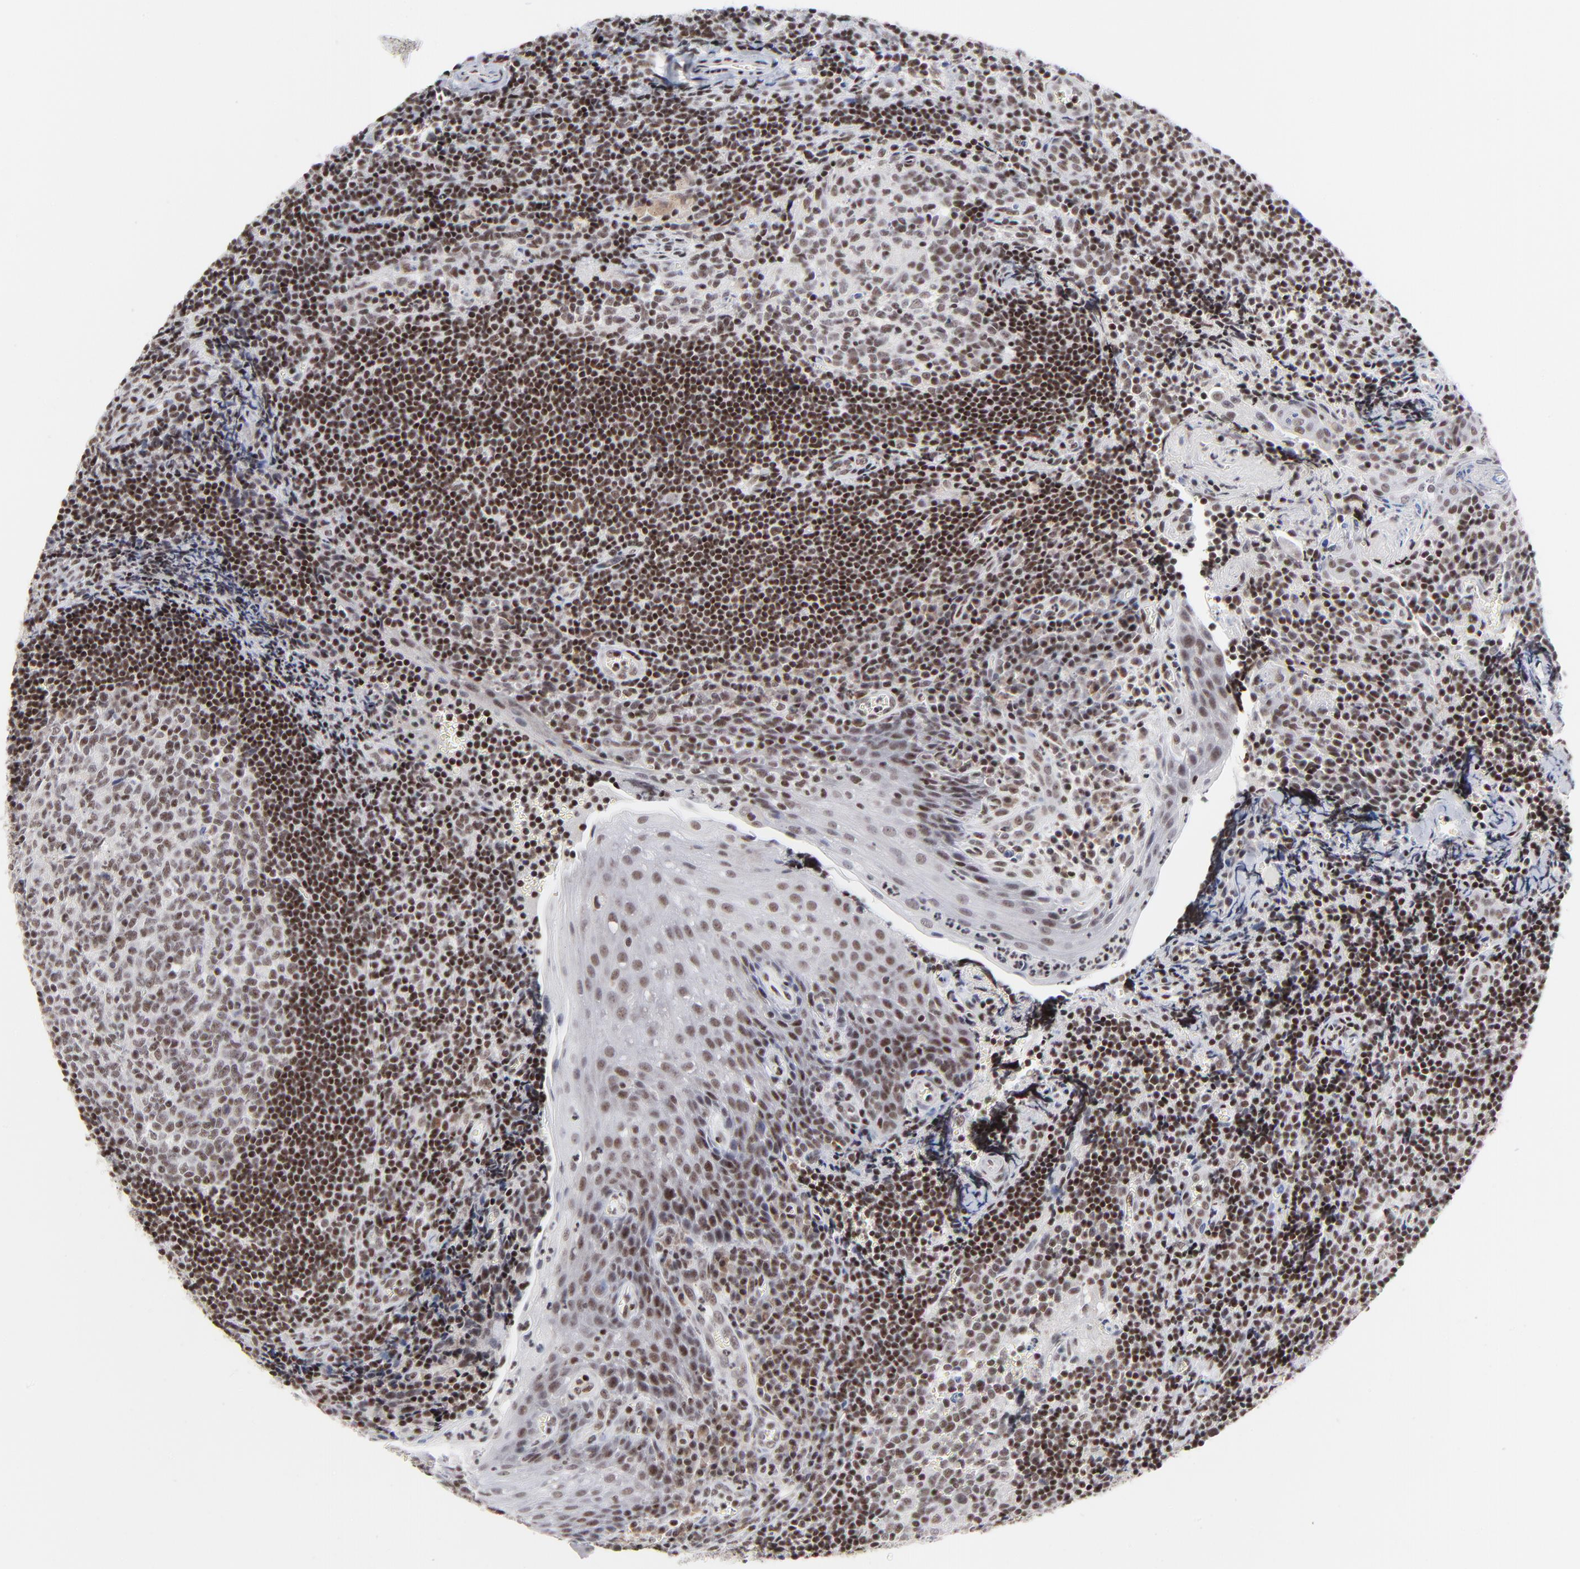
{"staining": {"intensity": "weak", "quantity": ">75%", "location": "nuclear"}, "tissue": "tonsil", "cell_type": "Germinal center cells", "image_type": "normal", "snomed": [{"axis": "morphology", "description": "Normal tissue, NOS"}, {"axis": "topography", "description": "Tonsil"}], "caption": "This micrograph displays immunohistochemistry staining of normal human tonsil, with low weak nuclear staining in approximately >75% of germinal center cells.", "gene": "SP2", "patient": {"sex": "male", "age": 20}}